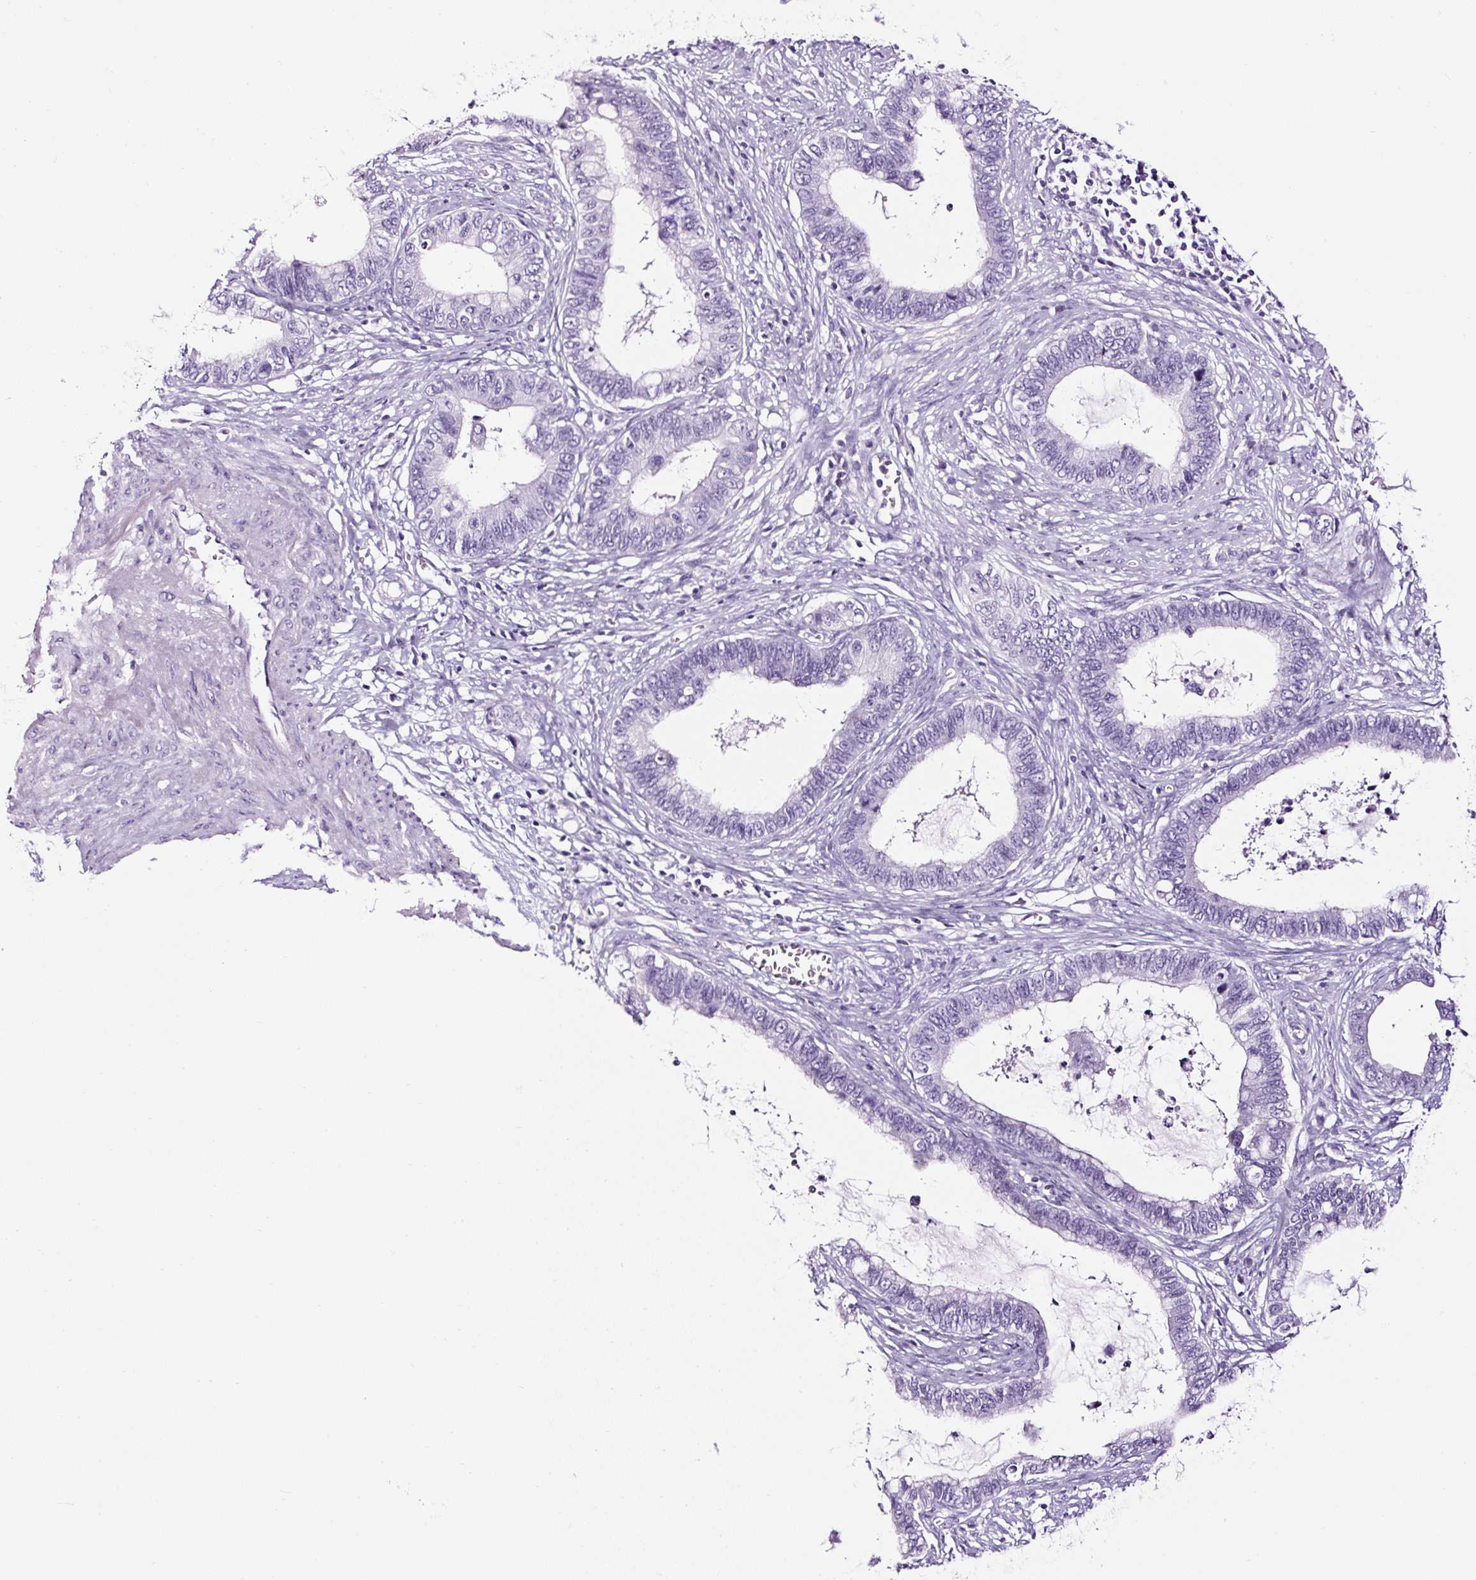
{"staining": {"intensity": "negative", "quantity": "none", "location": "none"}, "tissue": "cervical cancer", "cell_type": "Tumor cells", "image_type": "cancer", "snomed": [{"axis": "morphology", "description": "Adenocarcinoma, NOS"}, {"axis": "topography", "description": "Cervix"}], "caption": "Cervical adenocarcinoma was stained to show a protein in brown. There is no significant positivity in tumor cells.", "gene": "NPHS2", "patient": {"sex": "female", "age": 44}}